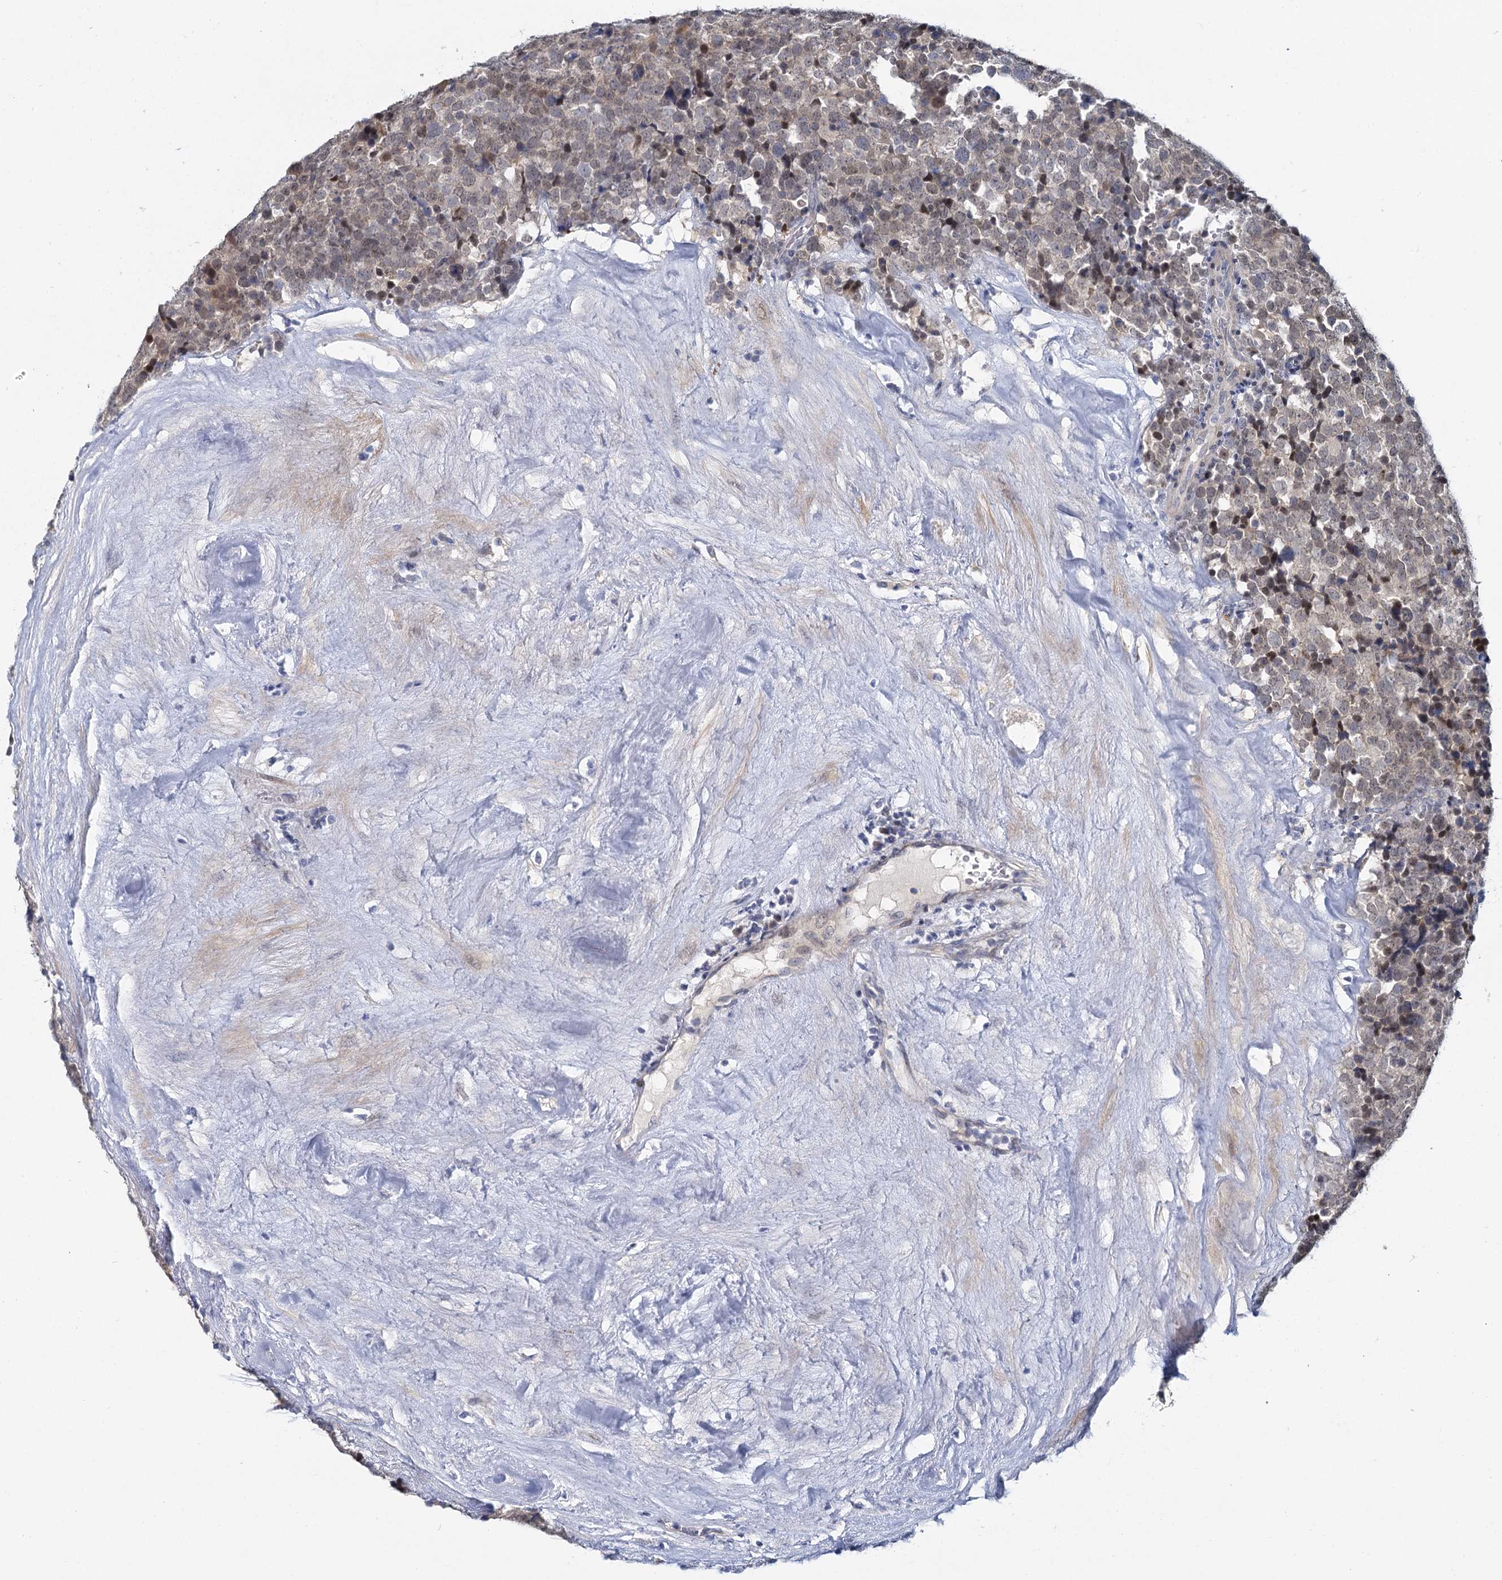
{"staining": {"intensity": "weak", "quantity": ">75%", "location": "cytoplasmic/membranous,nuclear"}, "tissue": "testis cancer", "cell_type": "Tumor cells", "image_type": "cancer", "snomed": [{"axis": "morphology", "description": "Seminoma, NOS"}, {"axis": "topography", "description": "Testis"}], "caption": "Protein expression analysis of human seminoma (testis) reveals weak cytoplasmic/membranous and nuclear expression in approximately >75% of tumor cells.", "gene": "ACRBP", "patient": {"sex": "male", "age": 71}}